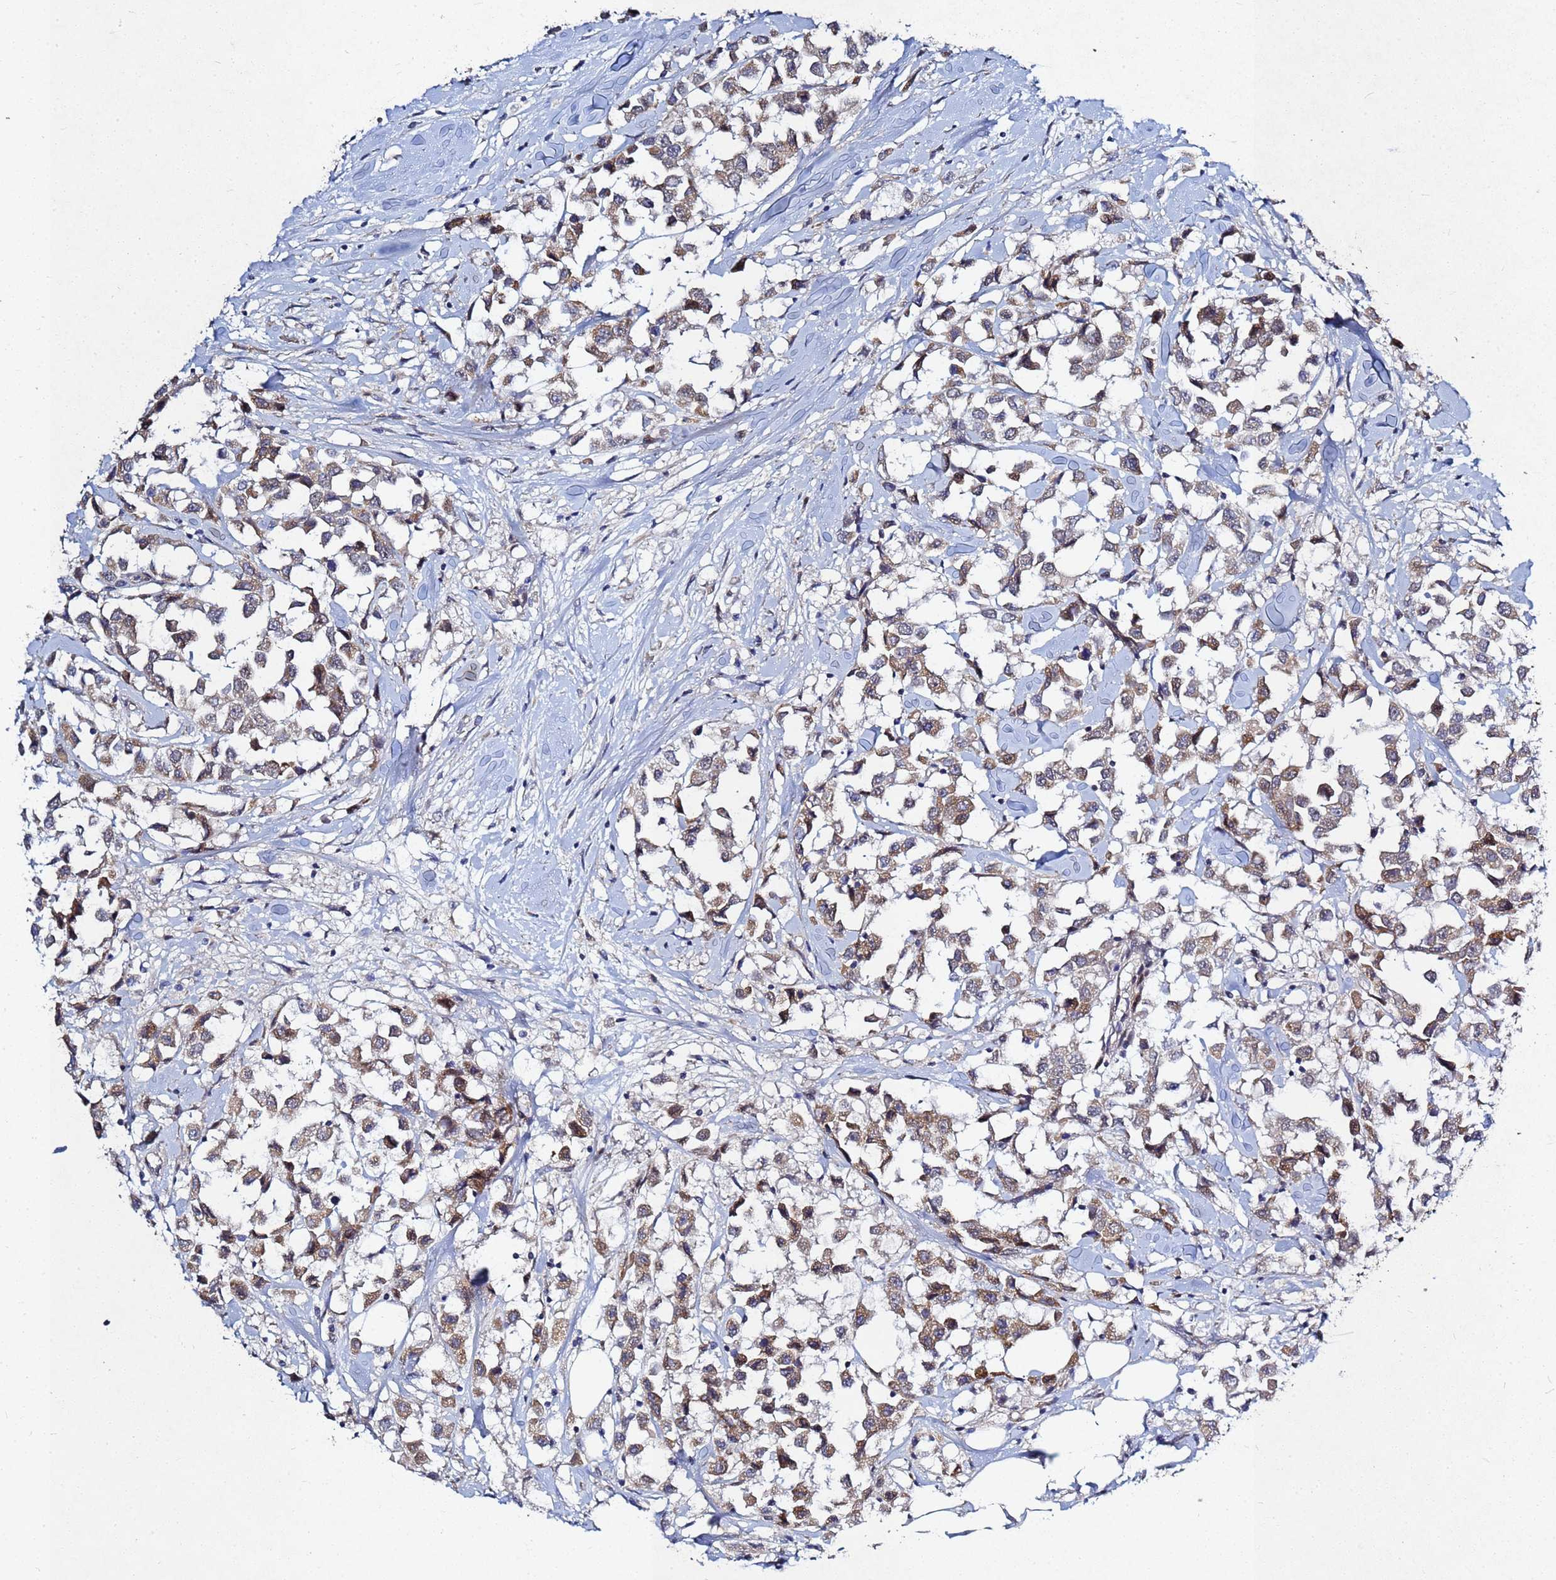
{"staining": {"intensity": "moderate", "quantity": ">75%", "location": "cytoplasmic/membranous"}, "tissue": "breast cancer", "cell_type": "Tumor cells", "image_type": "cancer", "snomed": [{"axis": "morphology", "description": "Duct carcinoma"}, {"axis": "topography", "description": "Breast"}], "caption": "Protein expression analysis of human breast intraductal carcinoma reveals moderate cytoplasmic/membranous staining in approximately >75% of tumor cells.", "gene": "TNPO2", "patient": {"sex": "female", "age": 61}}